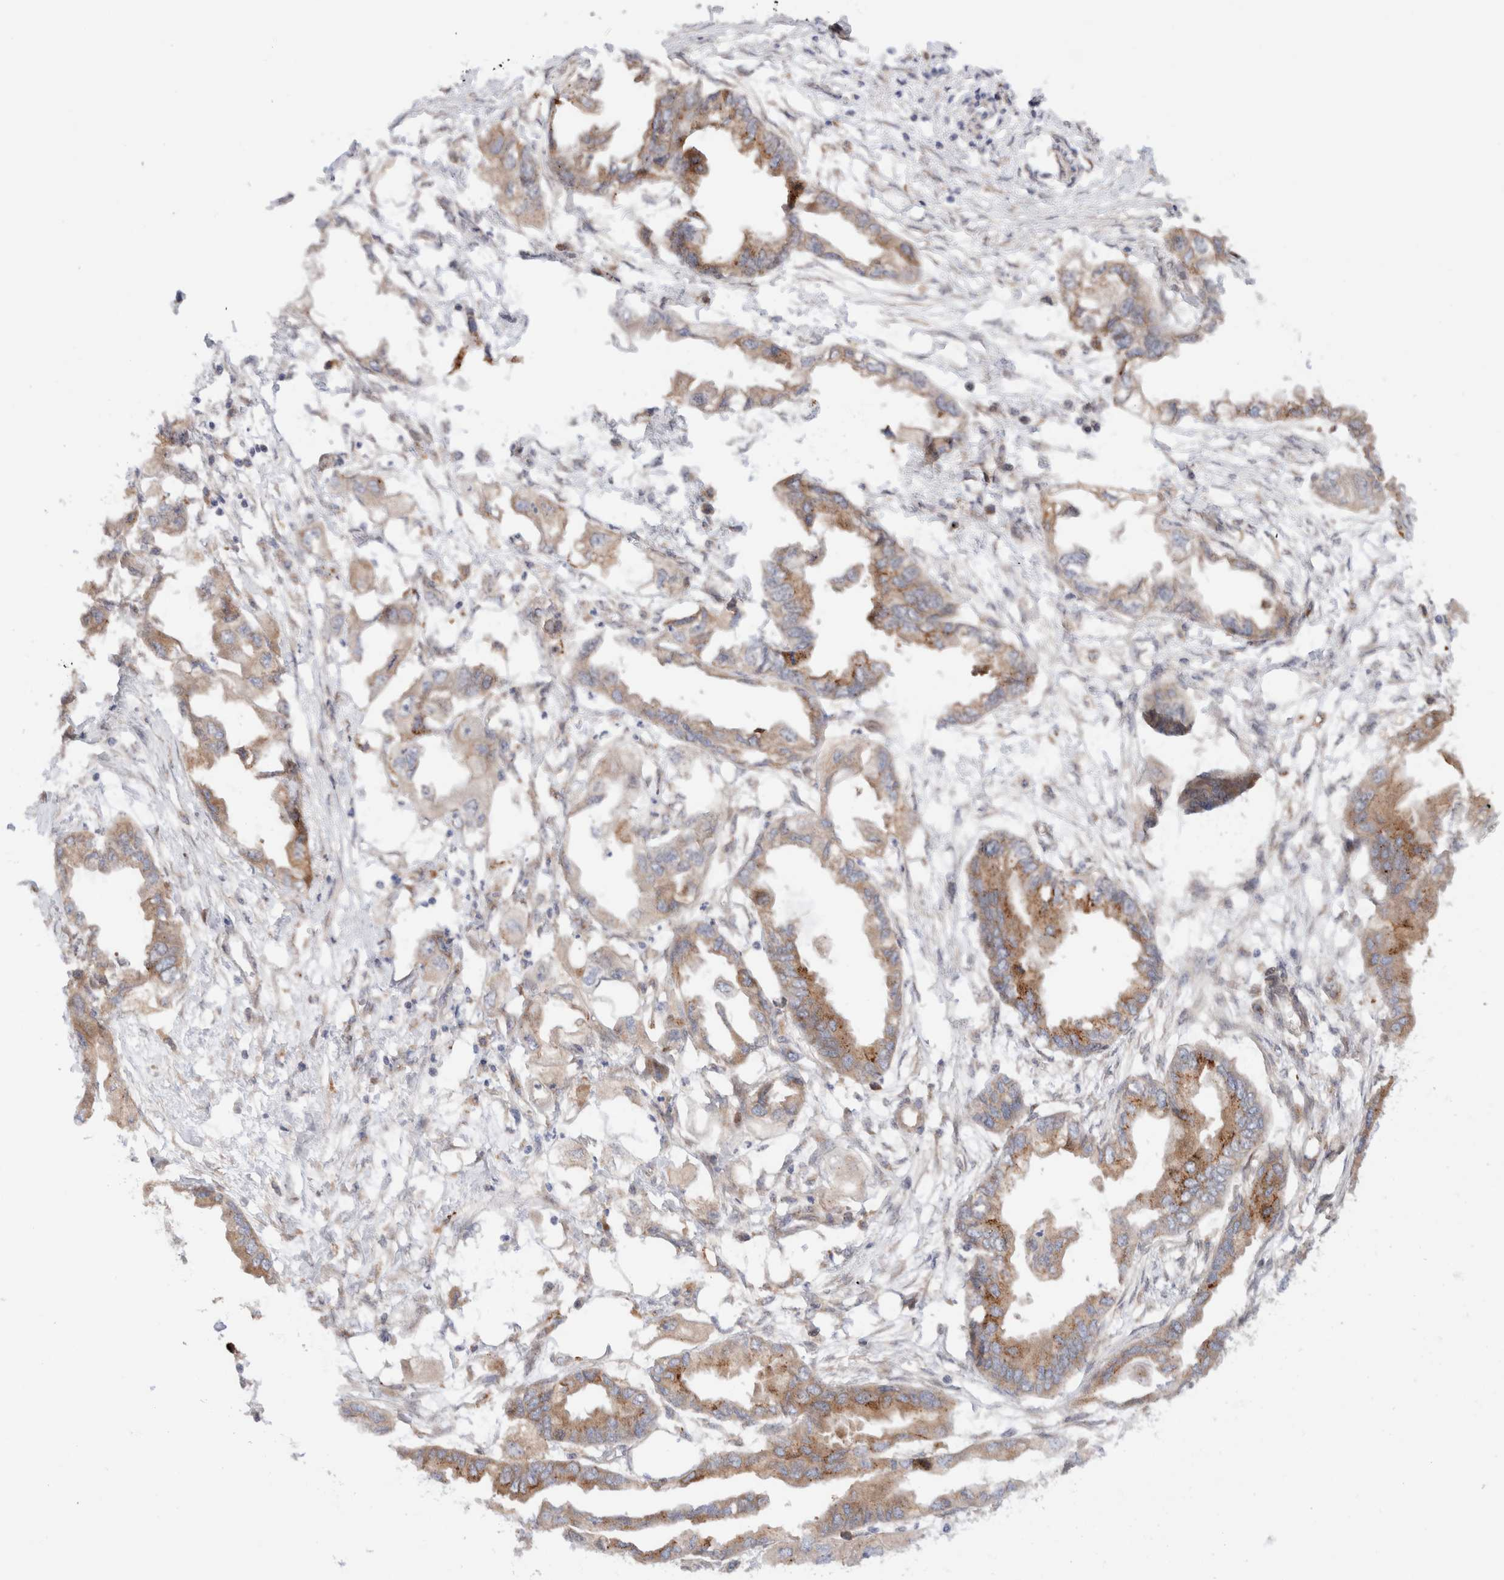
{"staining": {"intensity": "moderate", "quantity": ">75%", "location": "cytoplasmic/membranous"}, "tissue": "endometrial cancer", "cell_type": "Tumor cells", "image_type": "cancer", "snomed": [{"axis": "morphology", "description": "Adenocarcinoma, NOS"}, {"axis": "morphology", "description": "Adenocarcinoma, metastatic, NOS"}, {"axis": "topography", "description": "Adipose tissue"}, {"axis": "topography", "description": "Endometrium"}], "caption": "An immunohistochemistry (IHC) photomicrograph of neoplastic tissue is shown. Protein staining in brown highlights moderate cytoplasmic/membranous positivity in endometrial adenocarcinoma within tumor cells.", "gene": "GCN1", "patient": {"sex": "female", "age": 67}}